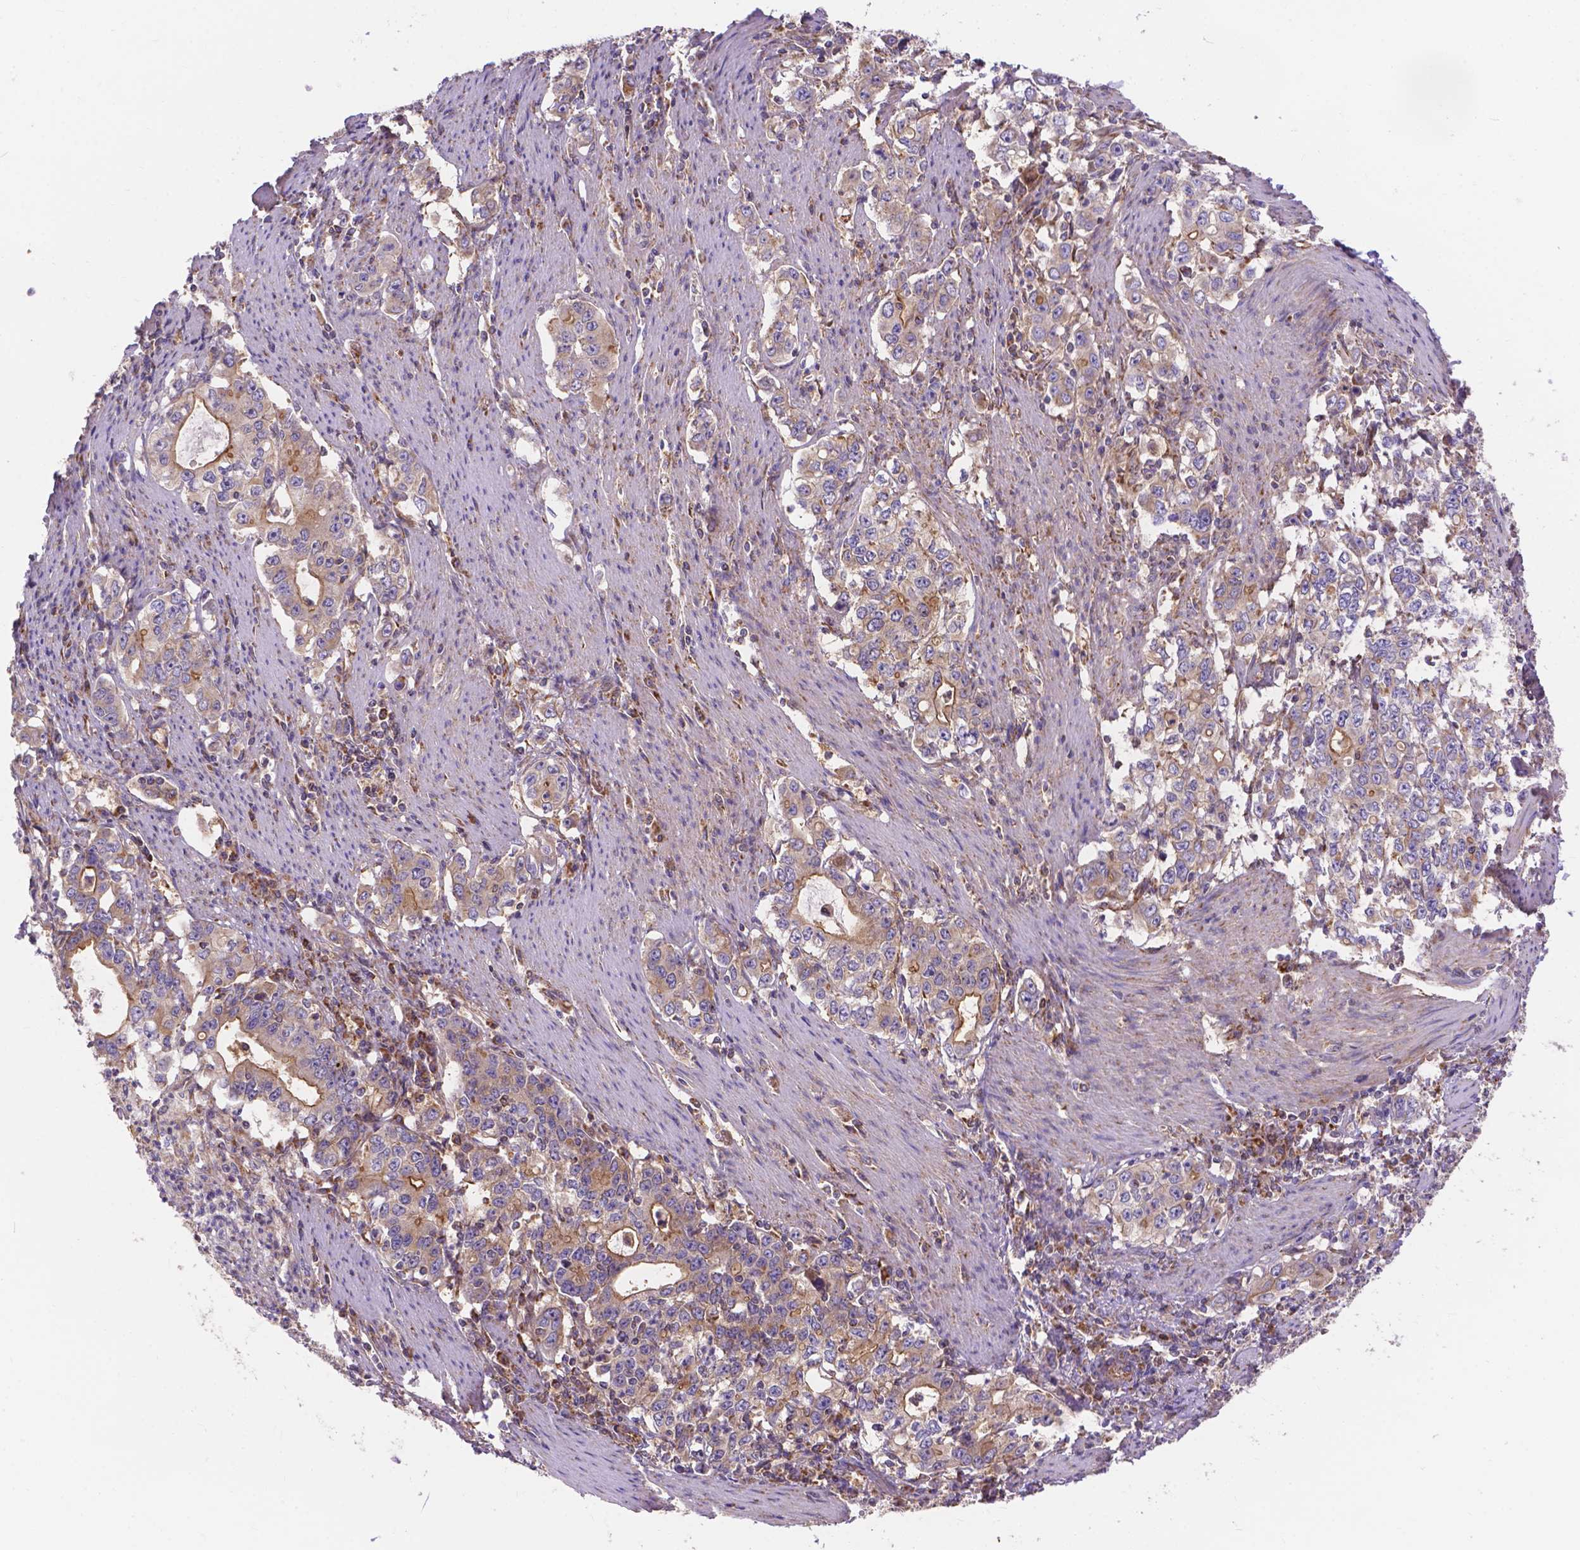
{"staining": {"intensity": "moderate", "quantity": "<25%", "location": "cytoplasmic/membranous"}, "tissue": "stomach cancer", "cell_type": "Tumor cells", "image_type": "cancer", "snomed": [{"axis": "morphology", "description": "Adenocarcinoma, NOS"}, {"axis": "topography", "description": "Stomach, lower"}], "caption": "Stomach adenocarcinoma stained with immunohistochemistry displays moderate cytoplasmic/membranous staining in approximately <25% of tumor cells.", "gene": "AK3", "patient": {"sex": "female", "age": 72}}